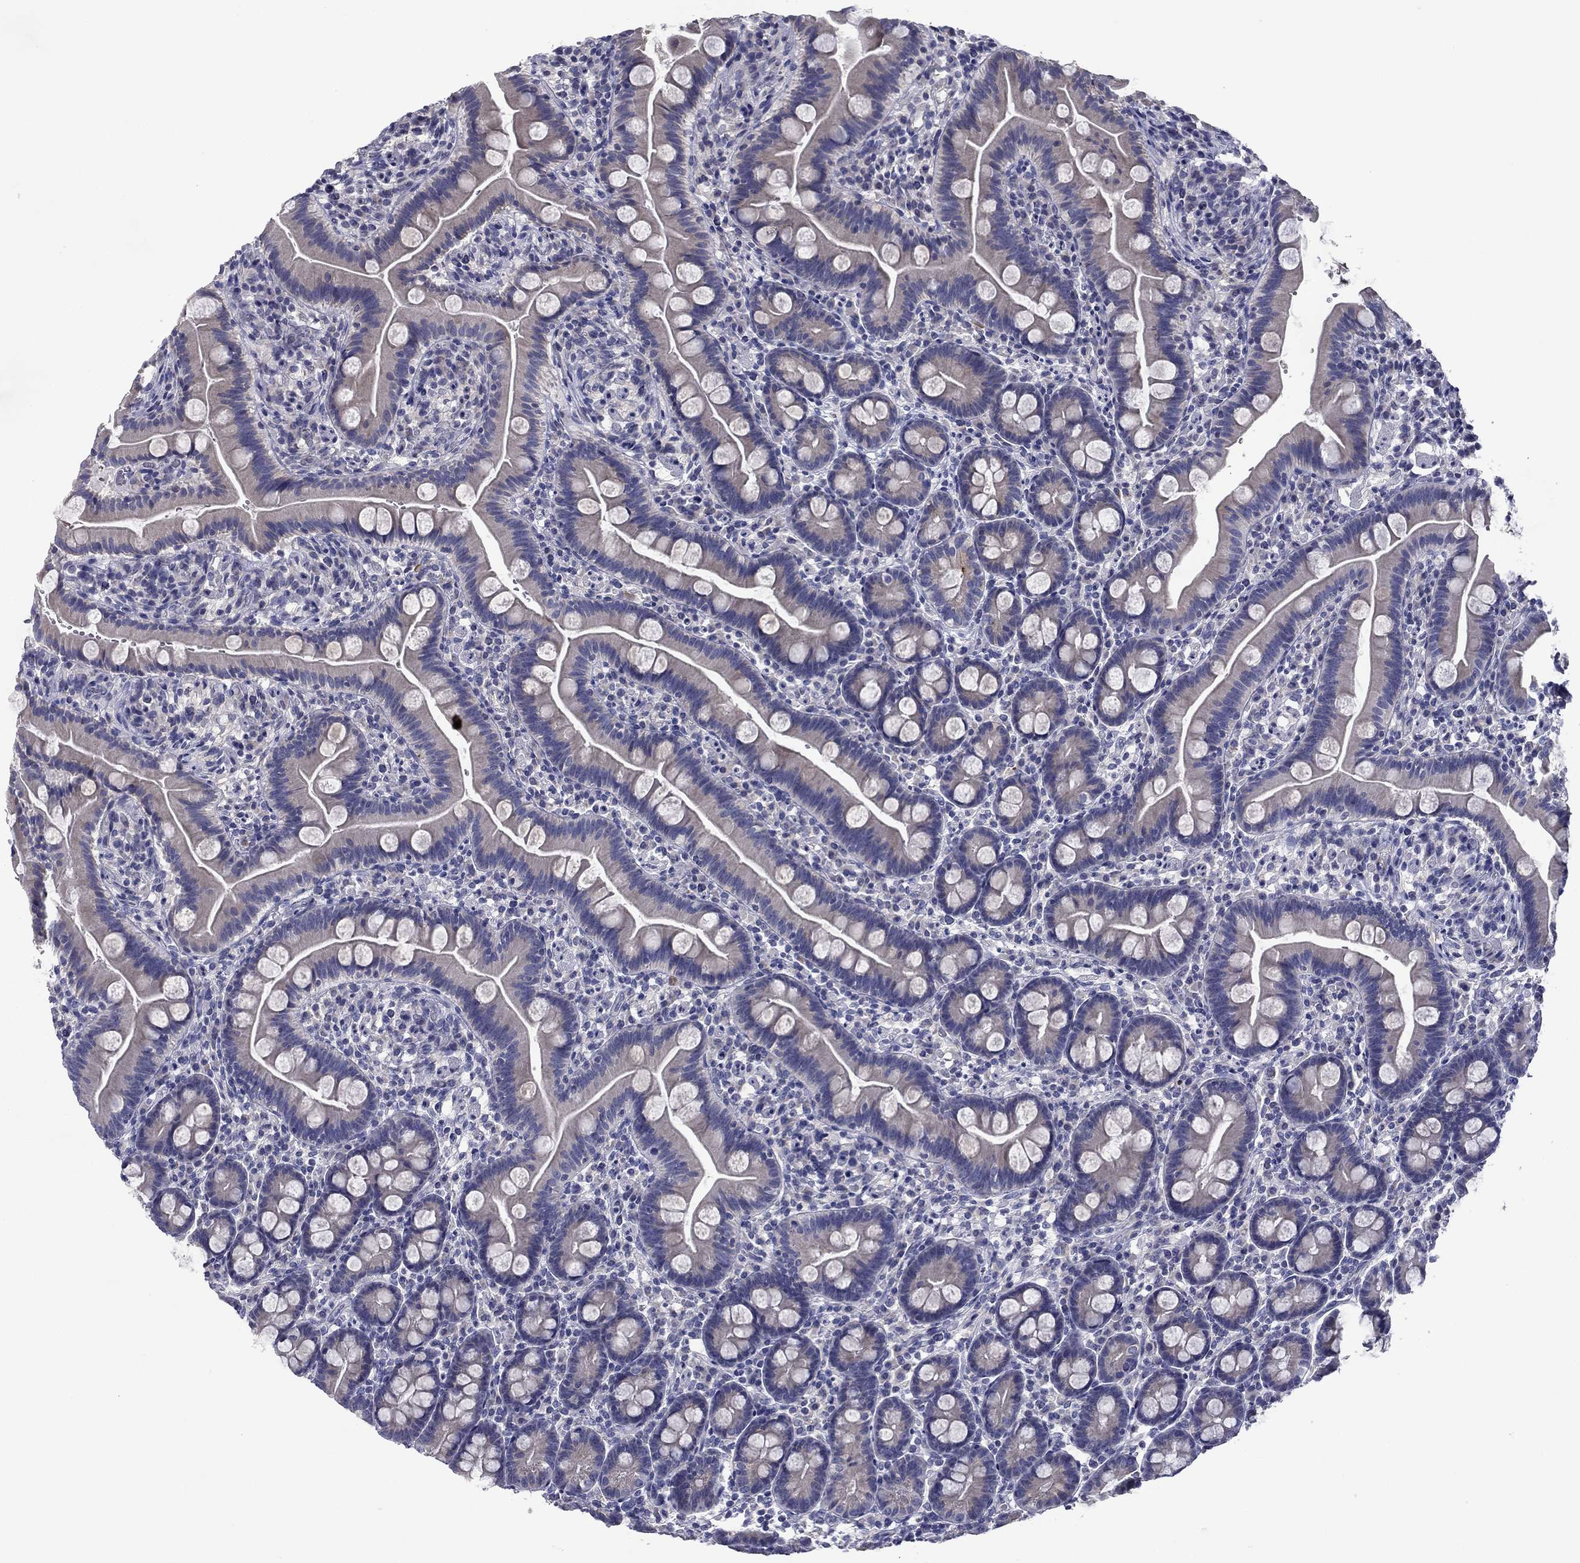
{"staining": {"intensity": "negative", "quantity": "none", "location": "none"}, "tissue": "small intestine", "cell_type": "Glandular cells", "image_type": "normal", "snomed": [{"axis": "morphology", "description": "Normal tissue, NOS"}, {"axis": "topography", "description": "Small intestine"}], "caption": "A high-resolution photomicrograph shows immunohistochemistry (IHC) staining of normal small intestine, which demonstrates no significant positivity in glandular cells. (Immunohistochemistry, brightfield microscopy, high magnification).", "gene": "SPATA7", "patient": {"sex": "female", "age": 44}}